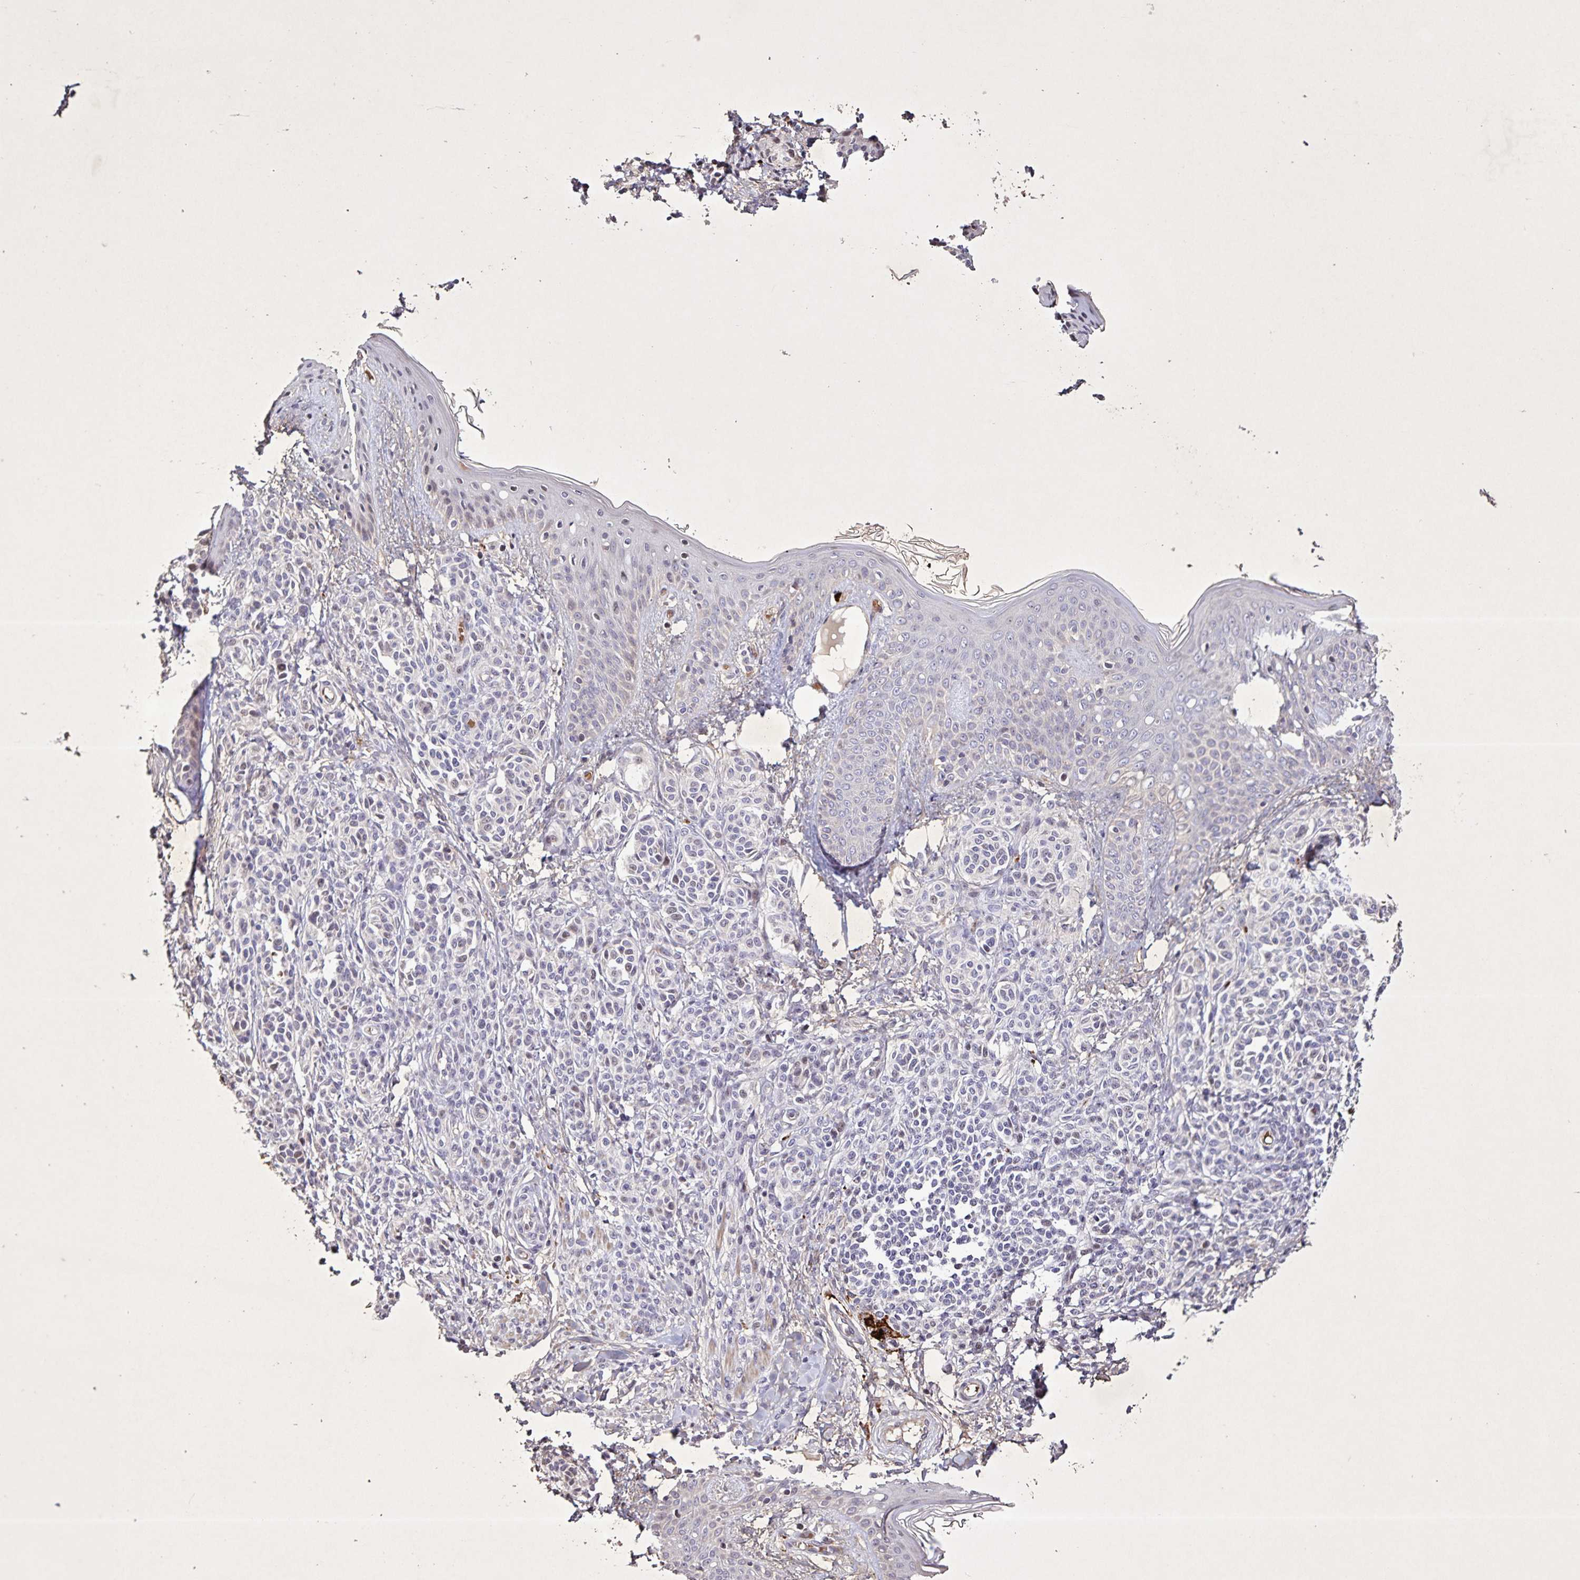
{"staining": {"intensity": "weak", "quantity": "<25%", "location": "nuclear"}, "tissue": "skin", "cell_type": "Fibroblasts", "image_type": "normal", "snomed": [{"axis": "morphology", "description": "Normal tissue, NOS"}, {"axis": "topography", "description": "Skin"}], "caption": "A high-resolution photomicrograph shows immunohistochemistry staining of unremarkable skin, which reveals no significant positivity in fibroblasts. Nuclei are stained in blue.", "gene": "GDF2", "patient": {"sex": "male", "age": 16}}